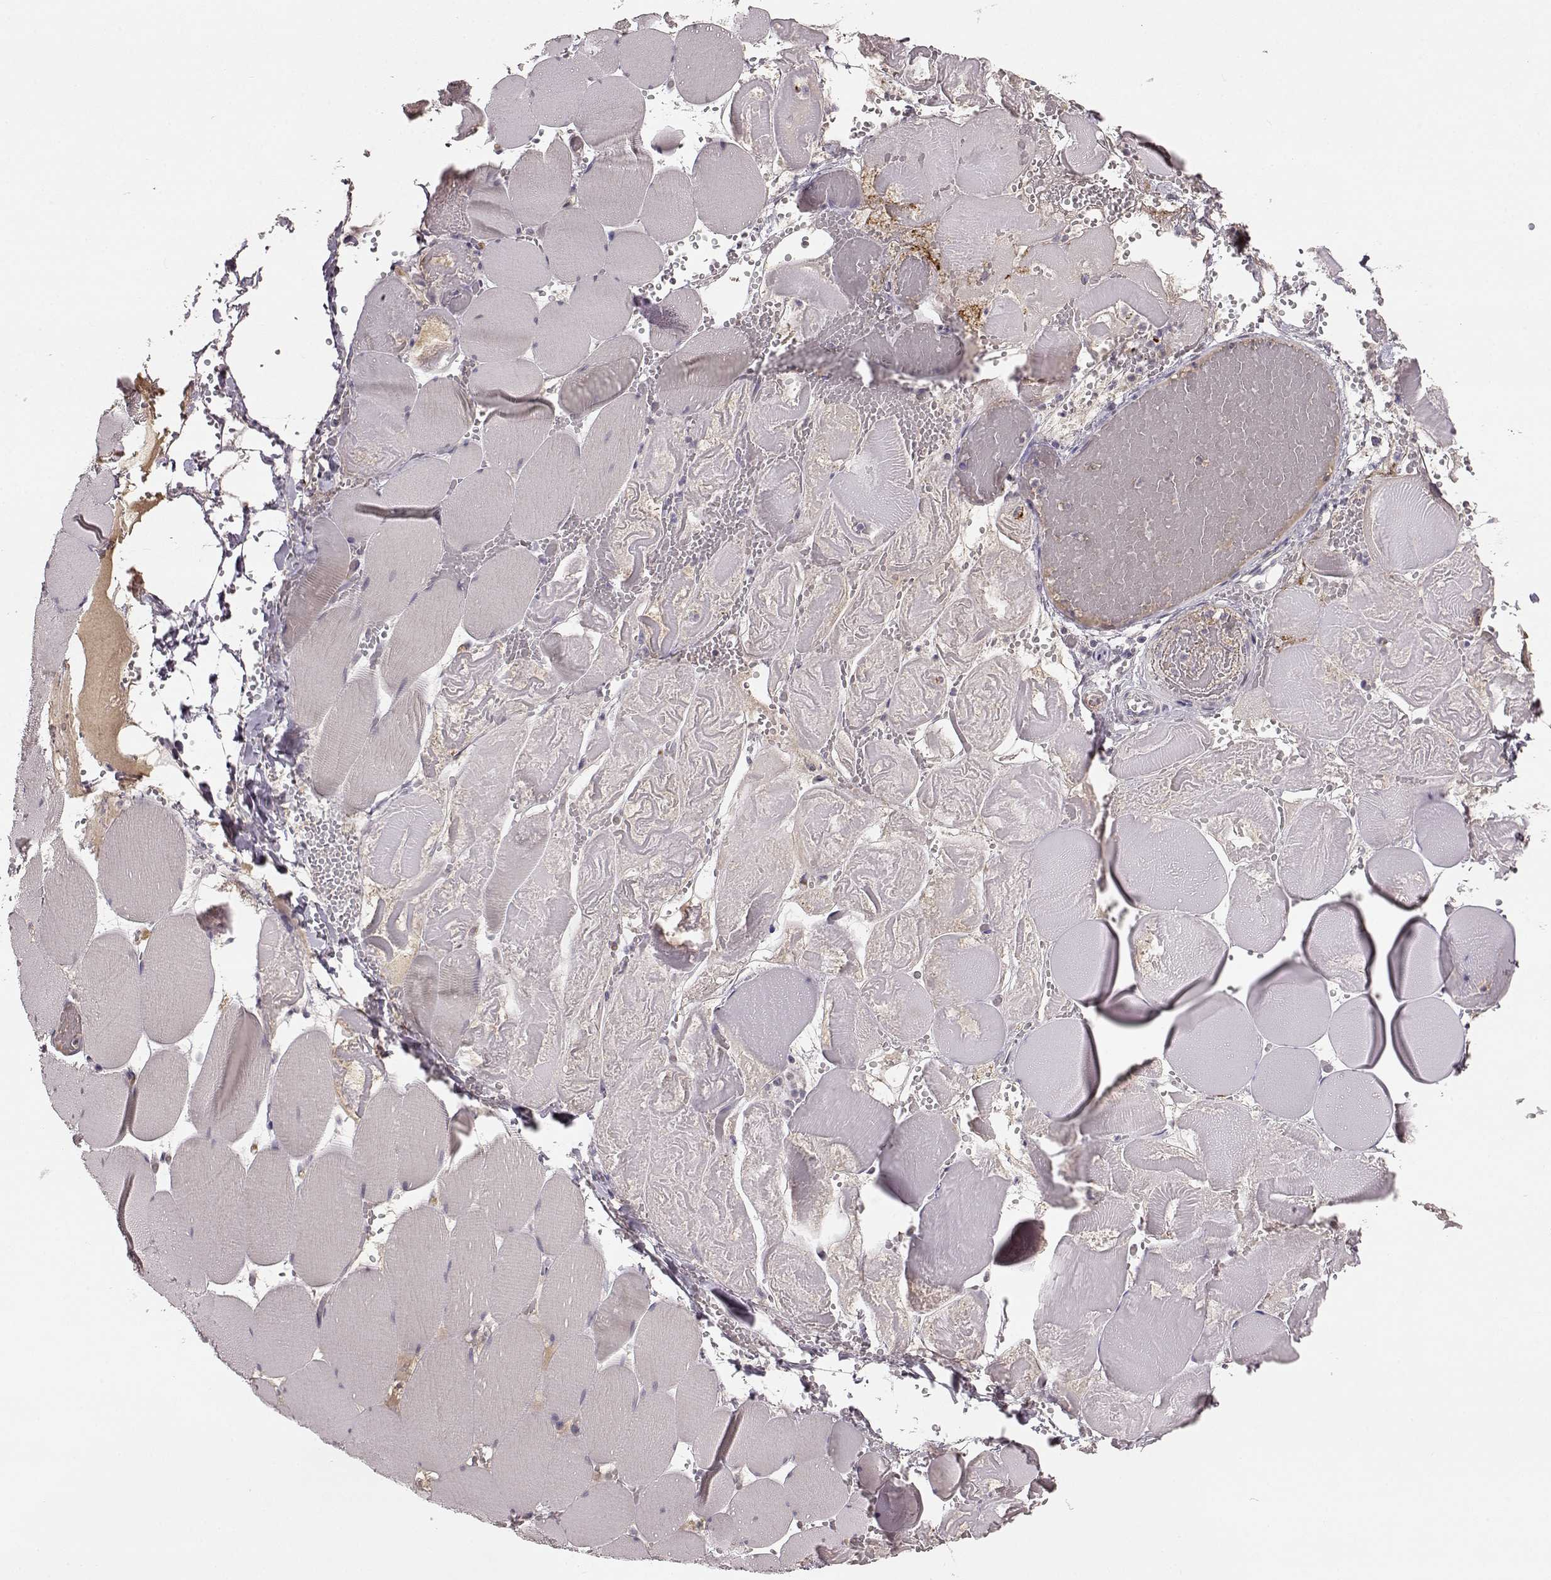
{"staining": {"intensity": "negative", "quantity": "none", "location": "none"}, "tissue": "skeletal muscle", "cell_type": "Myocytes", "image_type": "normal", "snomed": [{"axis": "morphology", "description": "Normal tissue, NOS"}, {"axis": "morphology", "description": "Malignant melanoma, Metastatic site"}, {"axis": "topography", "description": "Skeletal muscle"}], "caption": "This histopathology image is of normal skeletal muscle stained with immunohistochemistry to label a protein in brown with the nuclei are counter-stained blue. There is no positivity in myocytes. (DAB (3,3'-diaminobenzidine) IHC with hematoxylin counter stain).", "gene": "YJEFN3", "patient": {"sex": "male", "age": 50}}